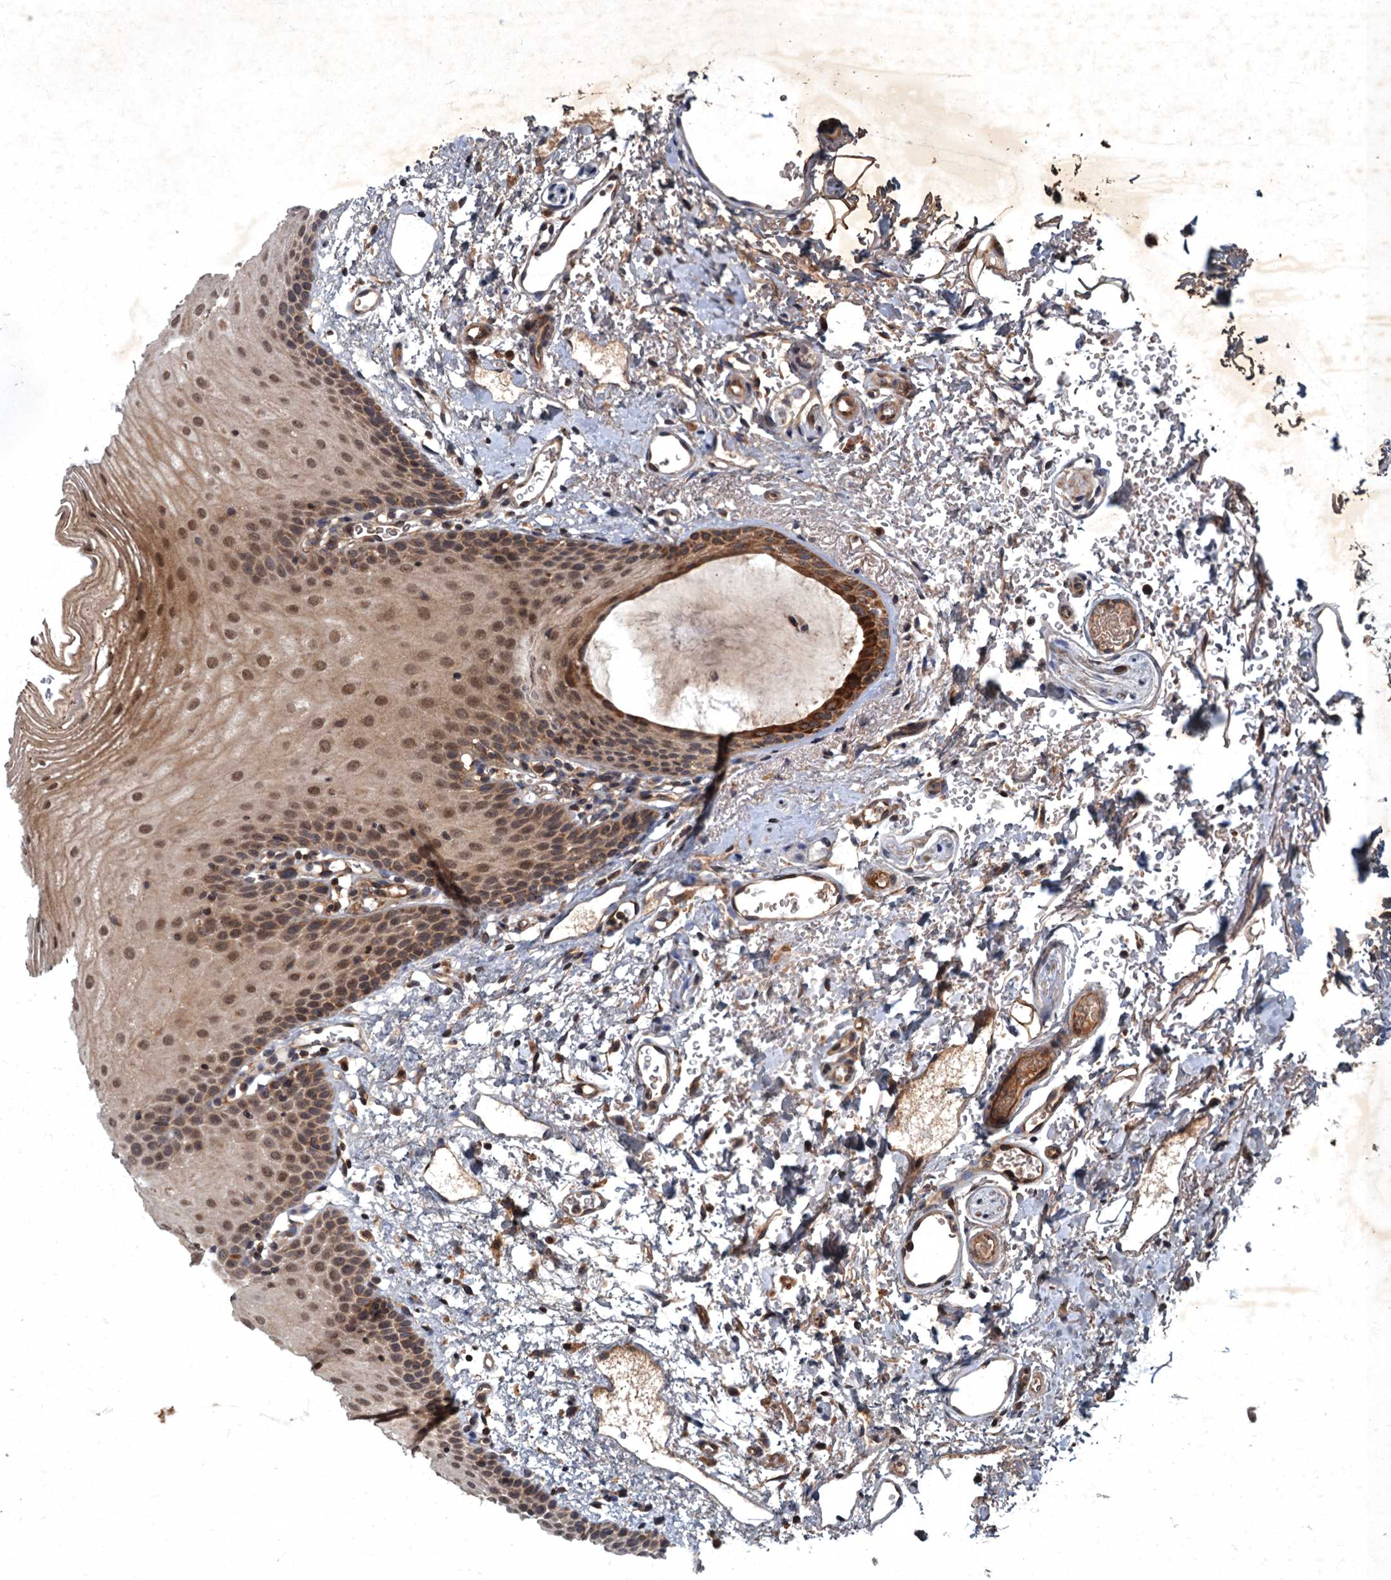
{"staining": {"intensity": "moderate", "quantity": ">75%", "location": "cytoplasmic/membranous,nuclear"}, "tissue": "oral mucosa", "cell_type": "Squamous epithelial cells", "image_type": "normal", "snomed": [{"axis": "morphology", "description": "Normal tissue, NOS"}, {"axis": "topography", "description": "Oral tissue"}], "caption": "Protein staining exhibits moderate cytoplasmic/membranous,nuclear expression in about >75% of squamous epithelial cells in normal oral mucosa. (DAB (3,3'-diaminobenzidine) IHC, brown staining for protein, blue staining for nuclei).", "gene": "SLC11A2", "patient": {"sex": "female", "age": 70}}